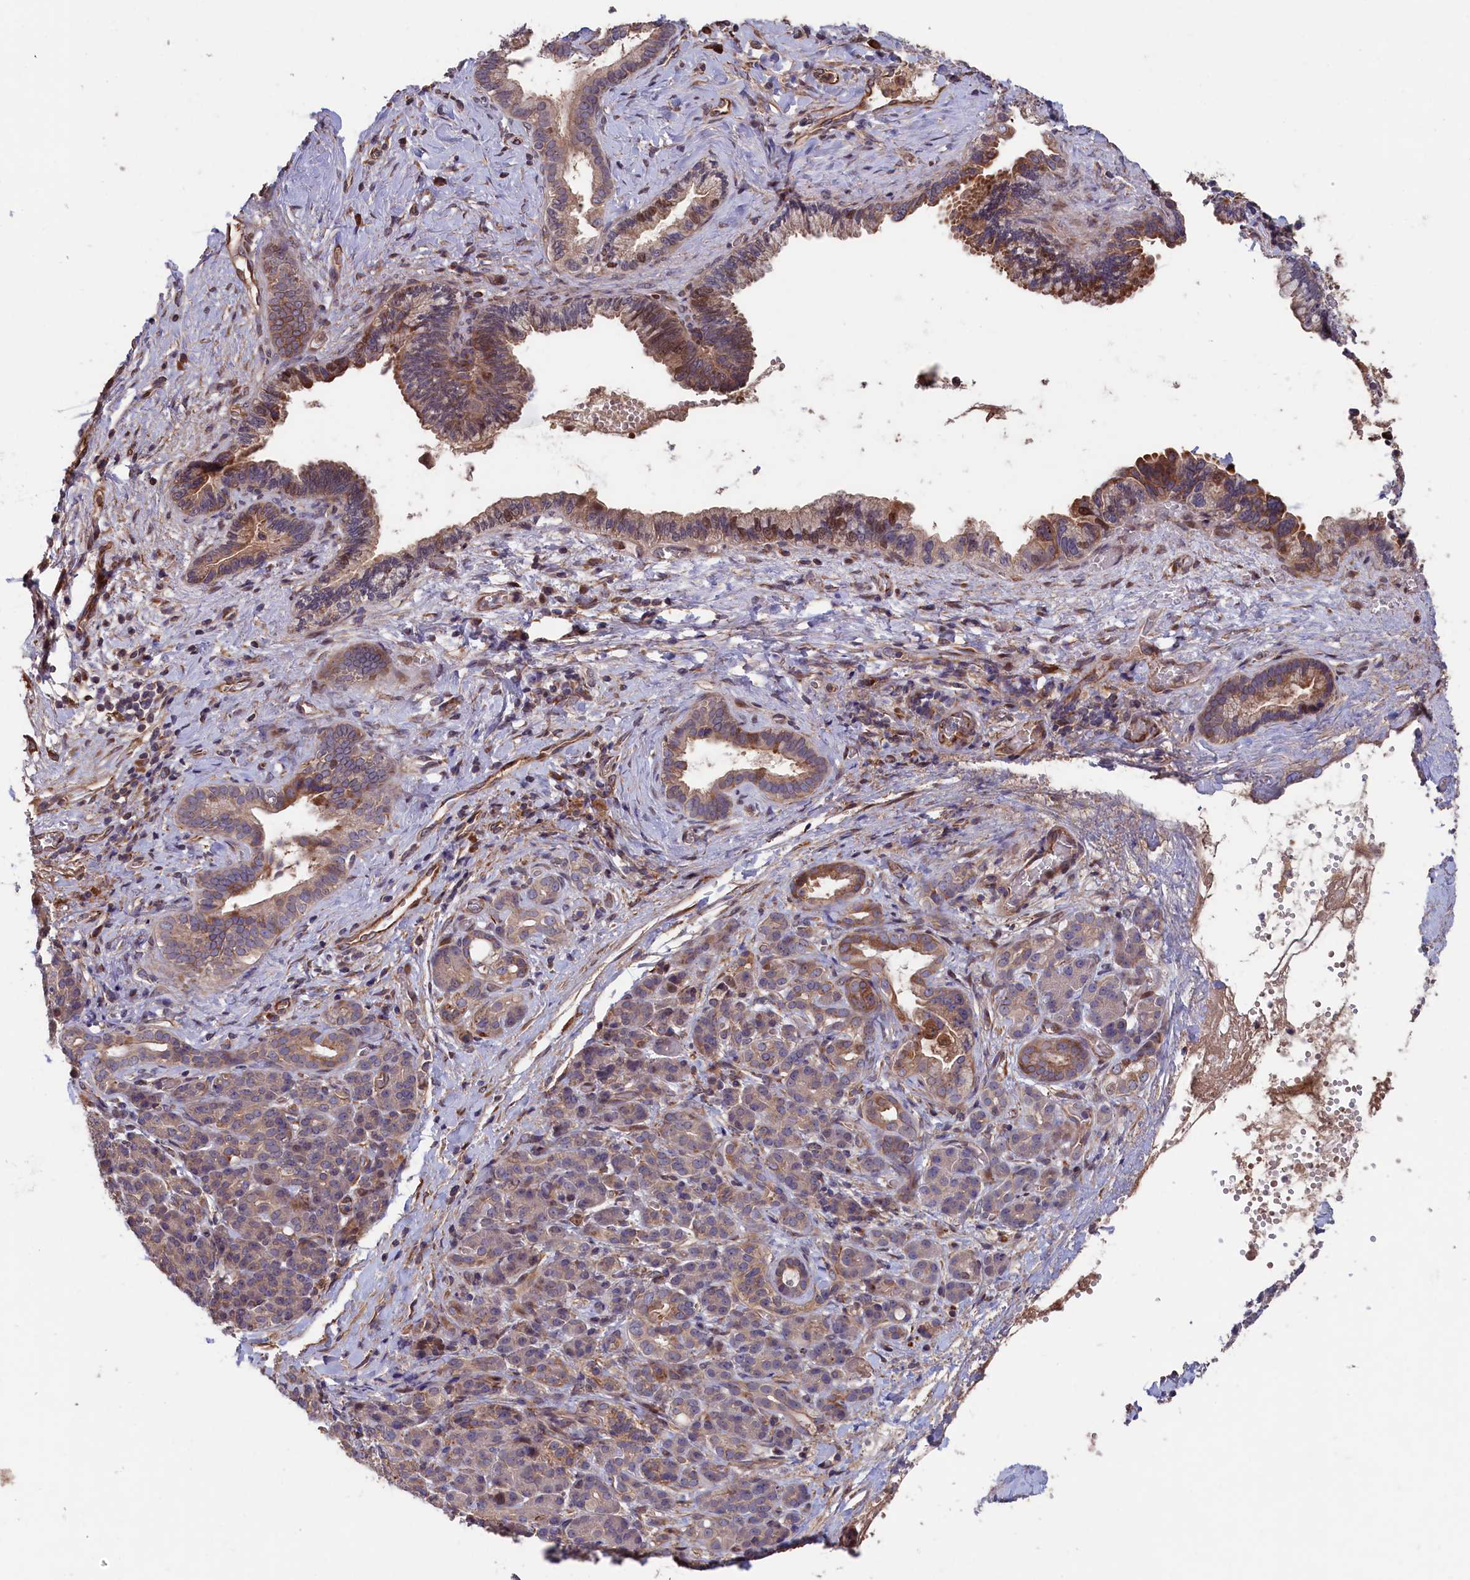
{"staining": {"intensity": "moderate", "quantity": "25%-75%", "location": "cytoplasmic/membranous"}, "tissue": "pancreatic cancer", "cell_type": "Tumor cells", "image_type": "cancer", "snomed": [{"axis": "morphology", "description": "Adenocarcinoma, NOS"}, {"axis": "topography", "description": "Pancreas"}], "caption": "Pancreatic cancer (adenocarcinoma) was stained to show a protein in brown. There is medium levels of moderate cytoplasmic/membranous expression in approximately 25%-75% of tumor cells.", "gene": "GREB1L", "patient": {"sex": "male", "age": 59}}